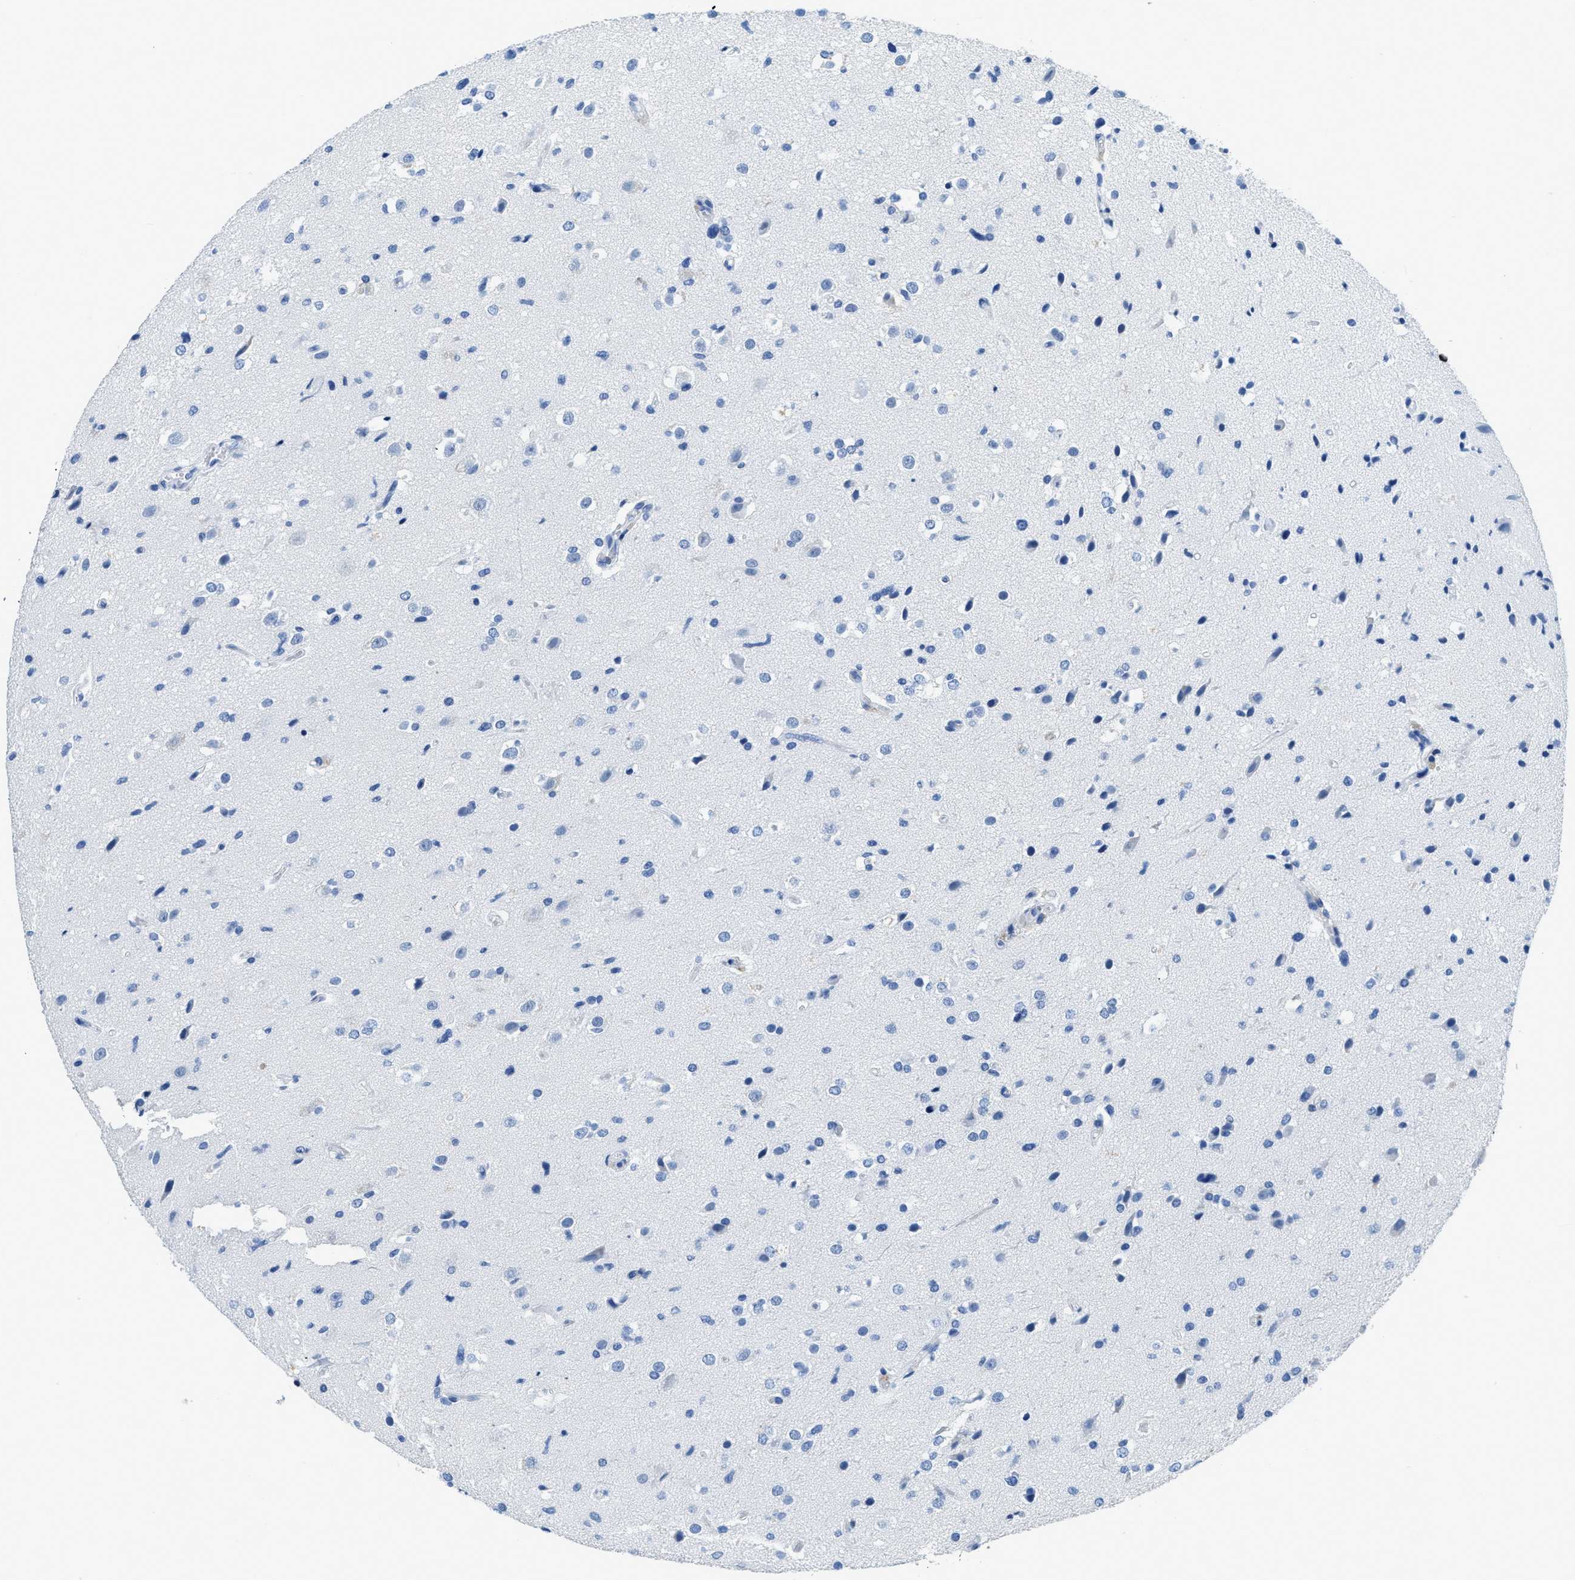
{"staining": {"intensity": "negative", "quantity": "none", "location": "none"}, "tissue": "glioma", "cell_type": "Tumor cells", "image_type": "cancer", "snomed": [{"axis": "morphology", "description": "Glioma, malignant, High grade"}, {"axis": "topography", "description": "Brain"}], "caption": "An immunohistochemistry (IHC) image of glioma is shown. There is no staining in tumor cells of glioma. Nuclei are stained in blue.", "gene": "NFATC2", "patient": {"sex": "male", "age": 33}}